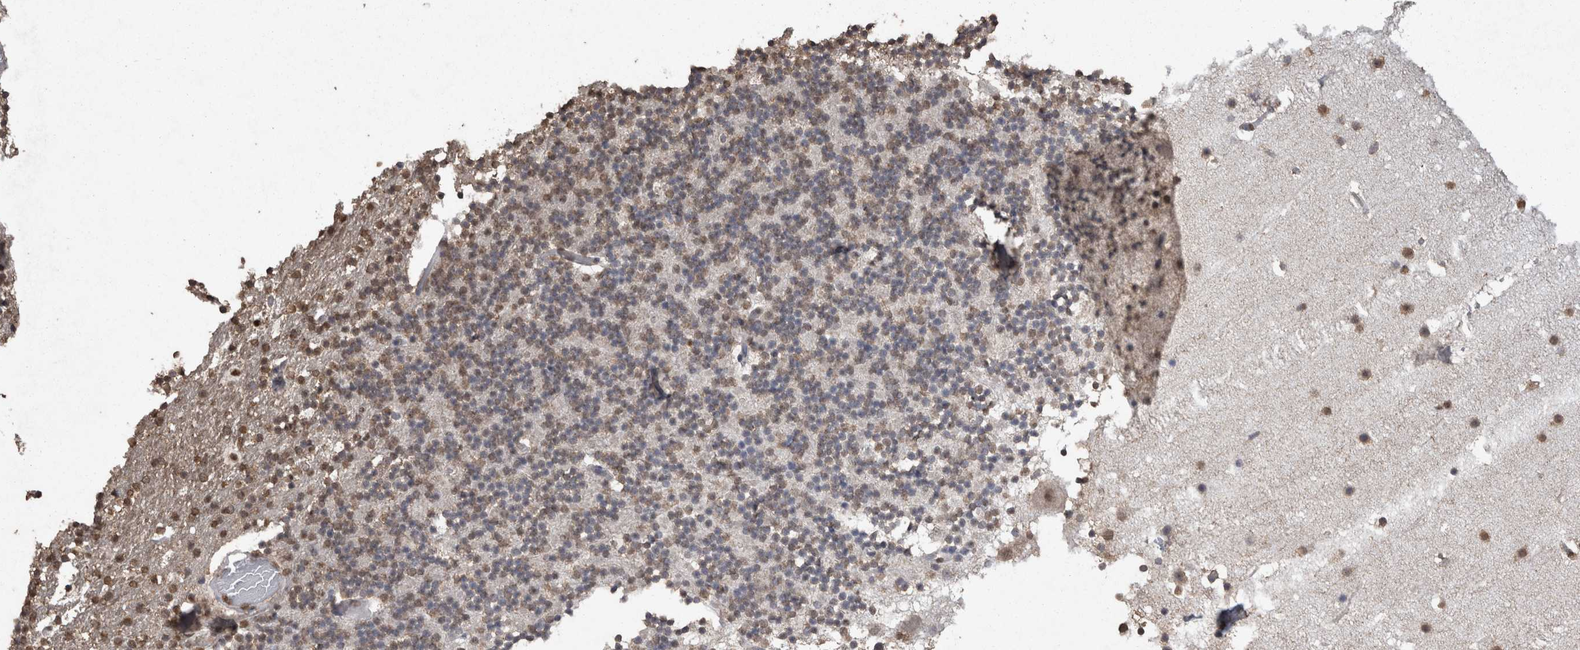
{"staining": {"intensity": "weak", "quantity": "25%-75%", "location": "nuclear"}, "tissue": "cerebellum", "cell_type": "Cells in granular layer", "image_type": "normal", "snomed": [{"axis": "morphology", "description": "Normal tissue, NOS"}, {"axis": "topography", "description": "Cerebellum"}], "caption": "Cells in granular layer demonstrate weak nuclear expression in approximately 25%-75% of cells in unremarkable cerebellum. The protein of interest is stained brown, and the nuclei are stained in blue (DAB (3,3'-diaminobenzidine) IHC with brightfield microscopy, high magnification).", "gene": "SMAD7", "patient": {"sex": "male", "age": 57}}